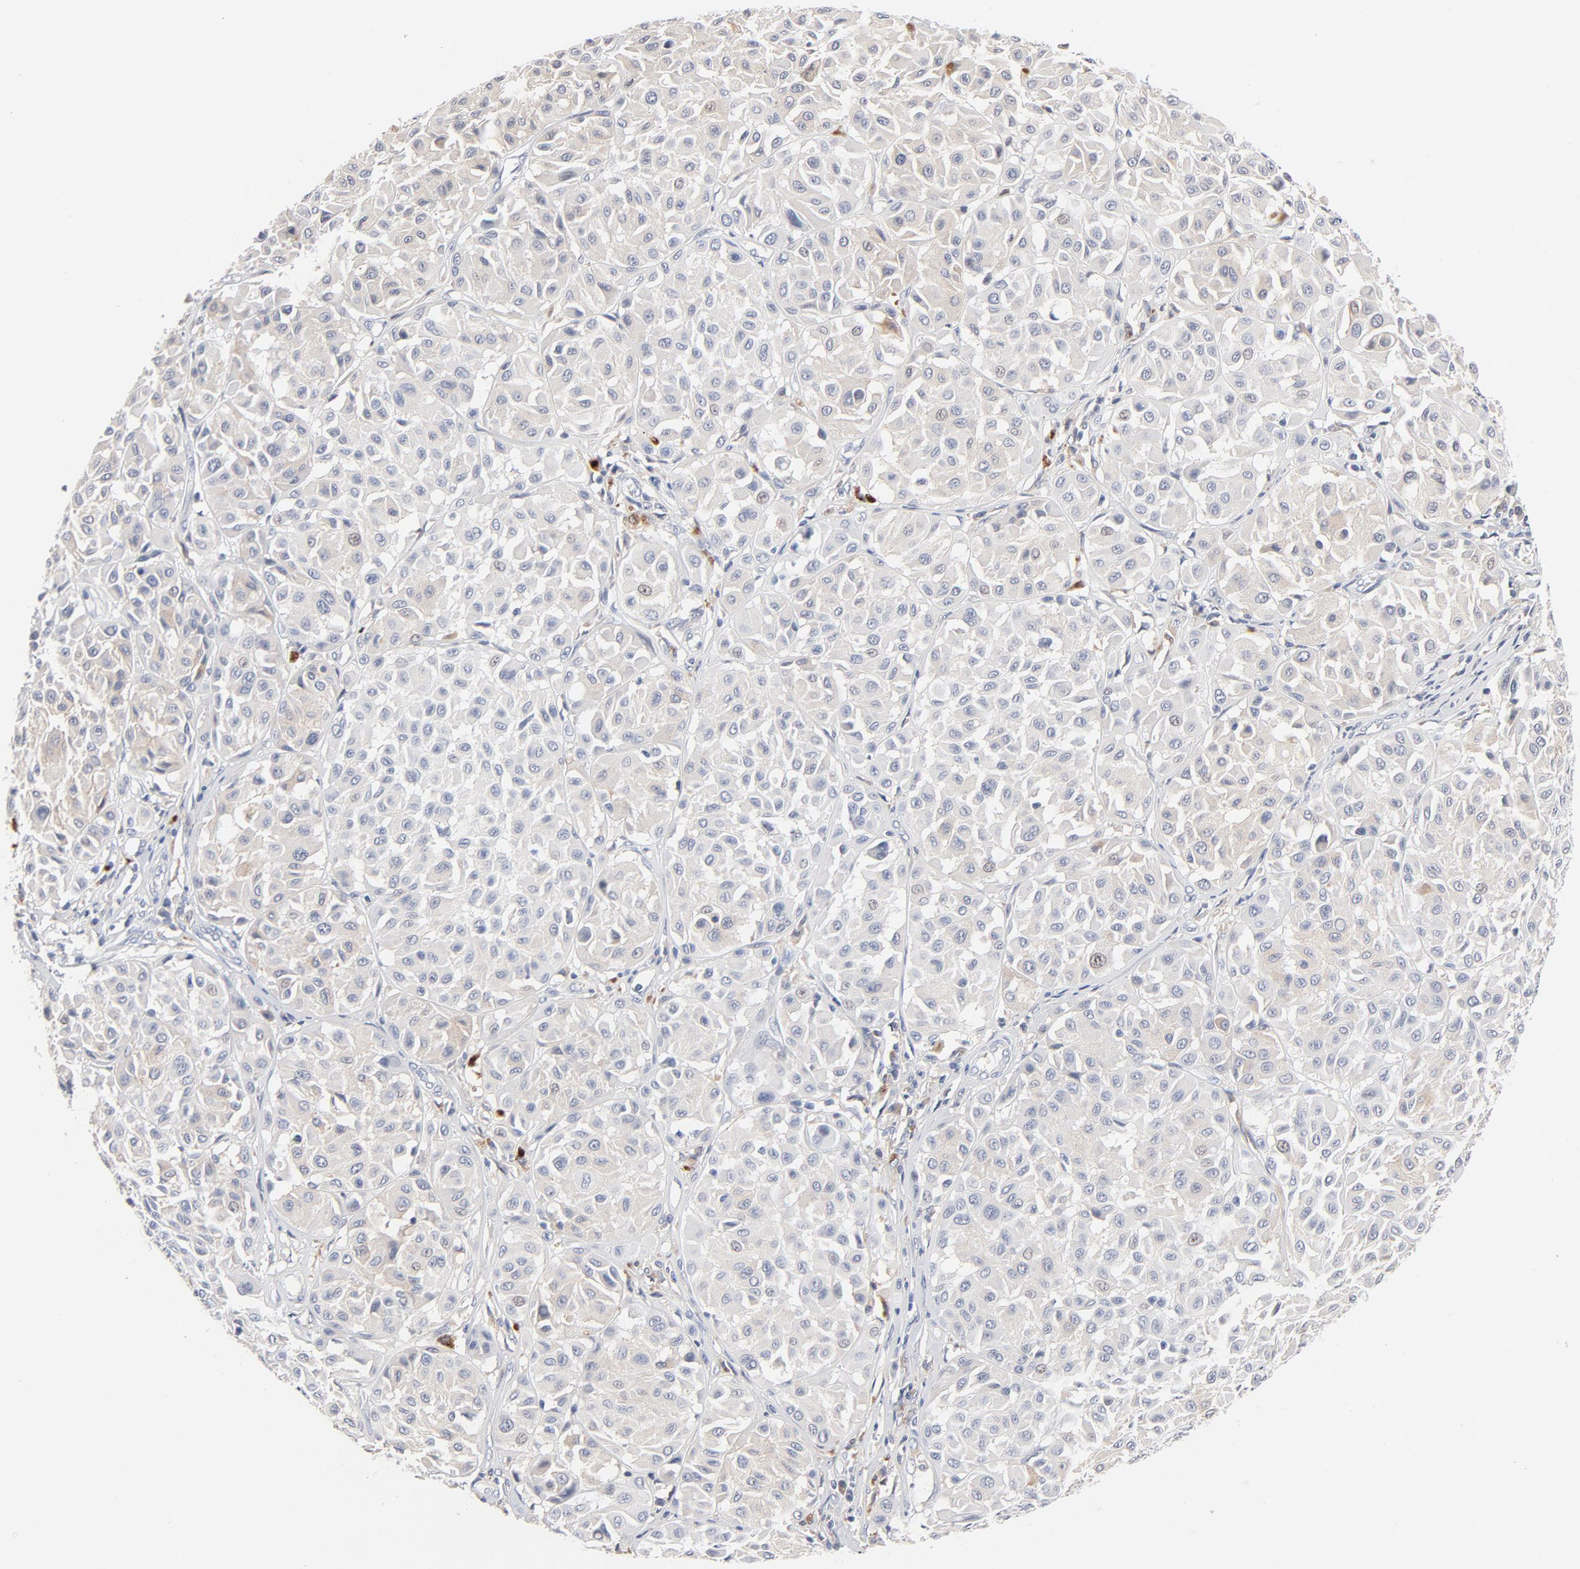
{"staining": {"intensity": "negative", "quantity": "none", "location": "none"}, "tissue": "melanoma", "cell_type": "Tumor cells", "image_type": "cancer", "snomed": [{"axis": "morphology", "description": "Malignant melanoma, Metastatic site"}, {"axis": "topography", "description": "Soft tissue"}], "caption": "A photomicrograph of melanoma stained for a protein displays no brown staining in tumor cells.", "gene": "SERPINA4", "patient": {"sex": "male", "age": 41}}